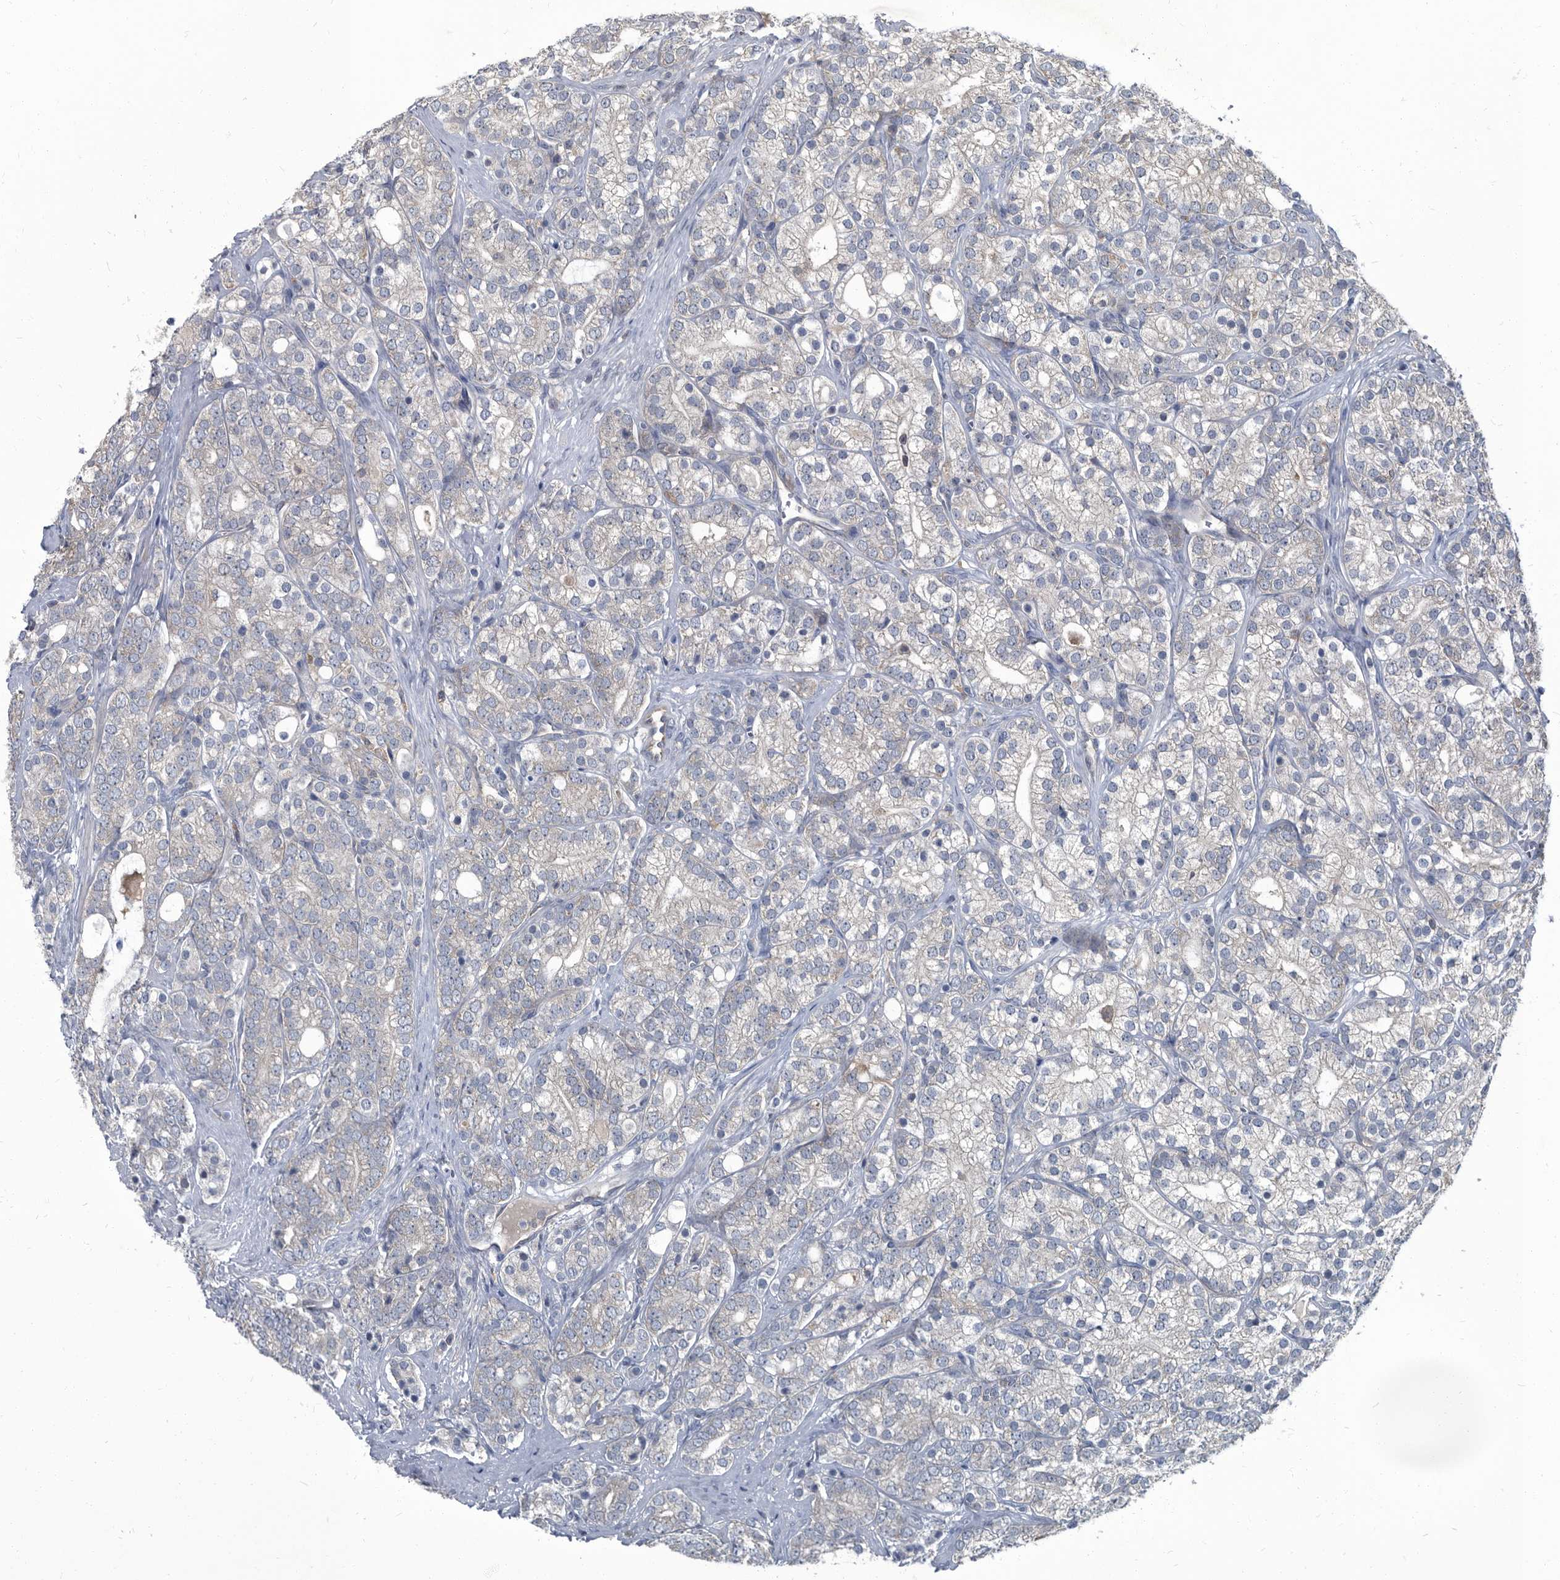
{"staining": {"intensity": "weak", "quantity": "25%-75%", "location": "cytoplasmic/membranous"}, "tissue": "prostate cancer", "cell_type": "Tumor cells", "image_type": "cancer", "snomed": [{"axis": "morphology", "description": "Adenocarcinoma, High grade"}, {"axis": "topography", "description": "Prostate"}], "caption": "A brown stain highlights weak cytoplasmic/membranous staining of a protein in human prostate high-grade adenocarcinoma tumor cells. Nuclei are stained in blue.", "gene": "CDV3", "patient": {"sex": "male", "age": 57}}